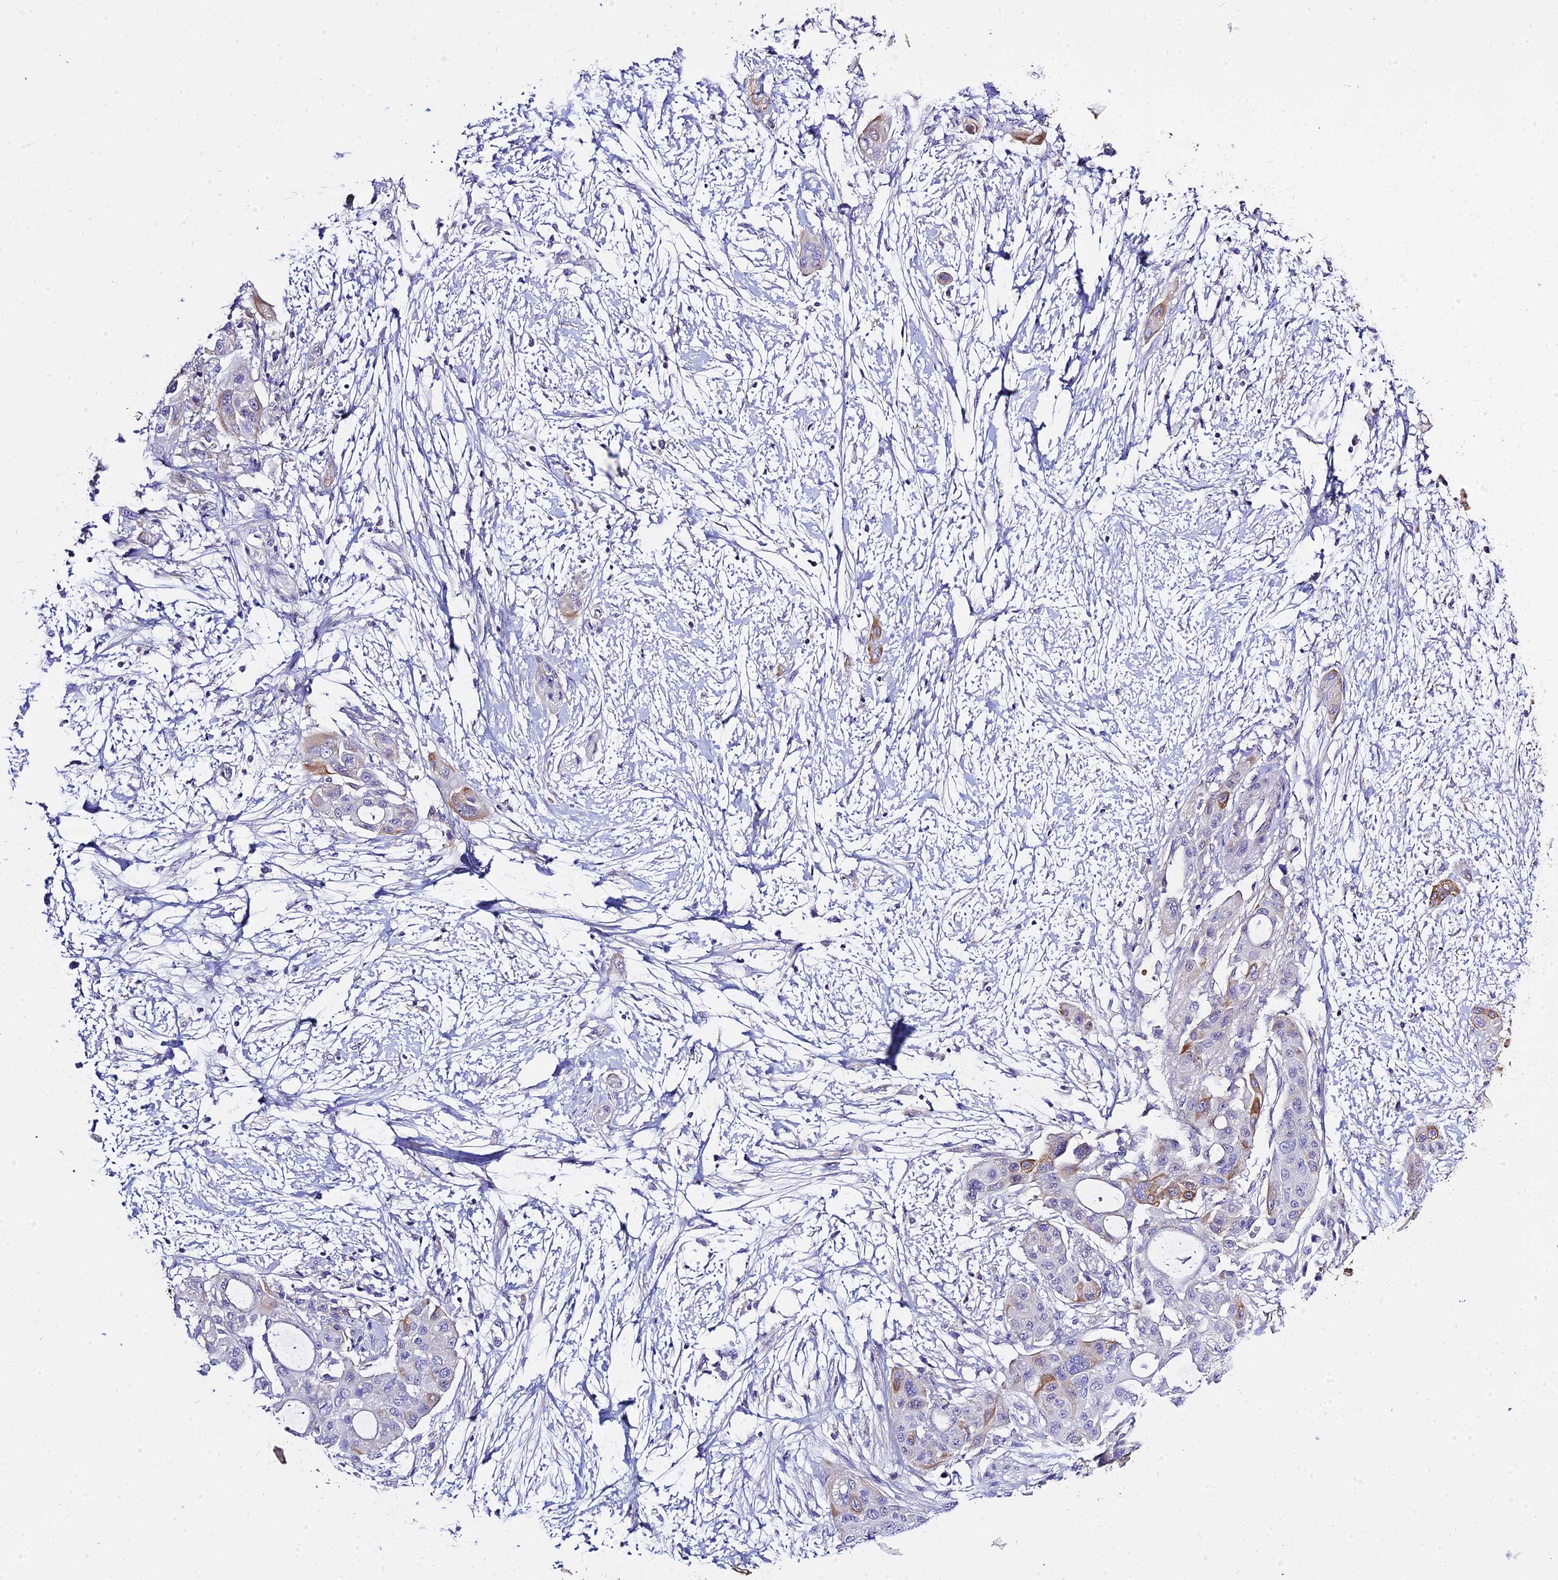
{"staining": {"intensity": "moderate", "quantity": "<25%", "location": "cytoplasmic/membranous"}, "tissue": "pancreatic cancer", "cell_type": "Tumor cells", "image_type": "cancer", "snomed": [{"axis": "morphology", "description": "Adenocarcinoma, NOS"}, {"axis": "topography", "description": "Pancreas"}], "caption": "This image demonstrates IHC staining of pancreatic cancer (adenocarcinoma), with low moderate cytoplasmic/membranous staining in about <25% of tumor cells.", "gene": "ZNF628", "patient": {"sex": "male", "age": 68}}